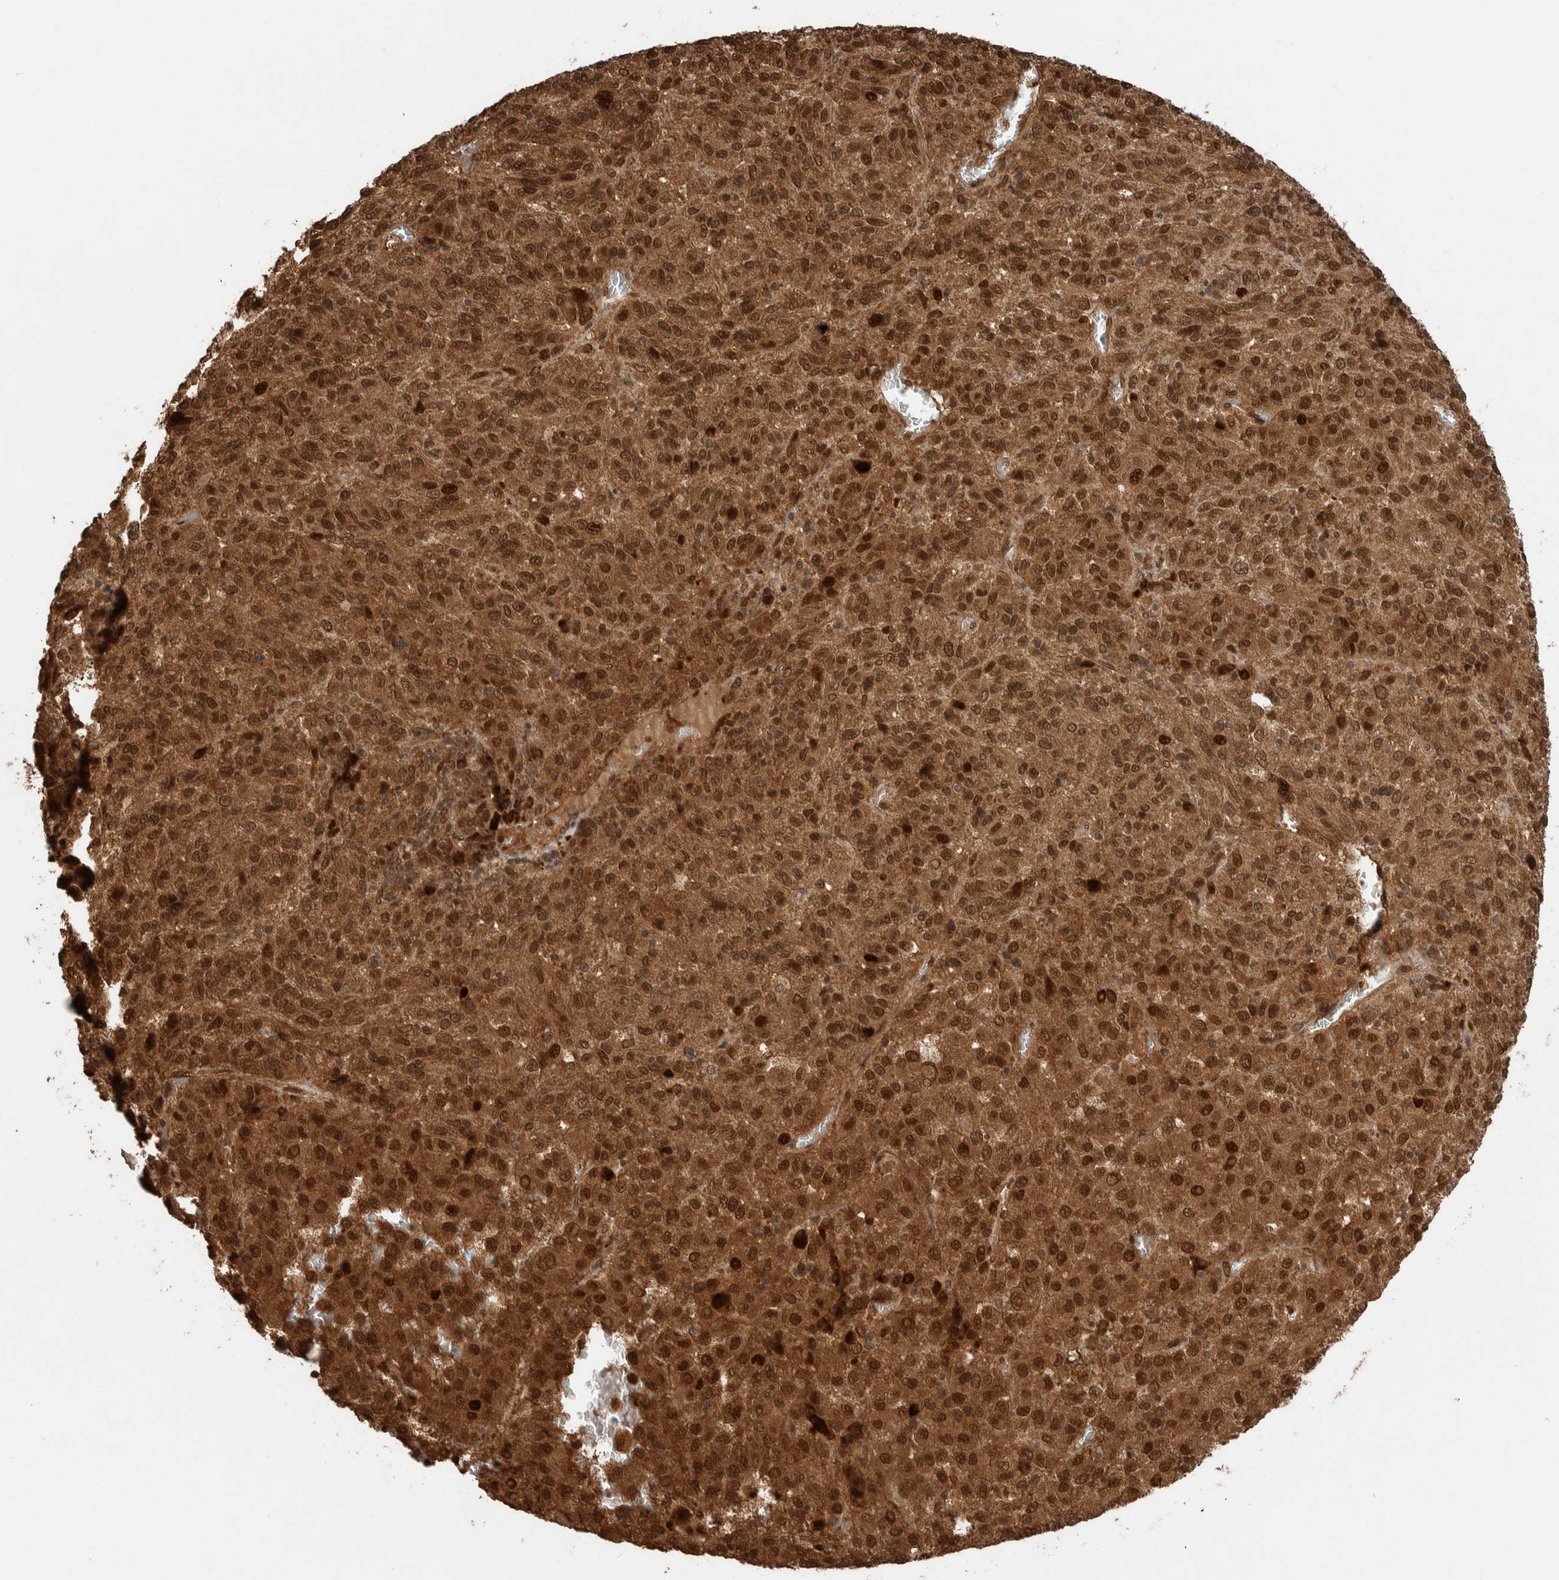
{"staining": {"intensity": "strong", "quantity": ">75%", "location": "cytoplasmic/membranous,nuclear"}, "tissue": "melanoma", "cell_type": "Tumor cells", "image_type": "cancer", "snomed": [{"axis": "morphology", "description": "Malignant melanoma, Metastatic site"}, {"axis": "topography", "description": "Lung"}], "caption": "Human malignant melanoma (metastatic site) stained for a protein (brown) shows strong cytoplasmic/membranous and nuclear positive expression in about >75% of tumor cells.", "gene": "CNTROB", "patient": {"sex": "male", "age": 64}}